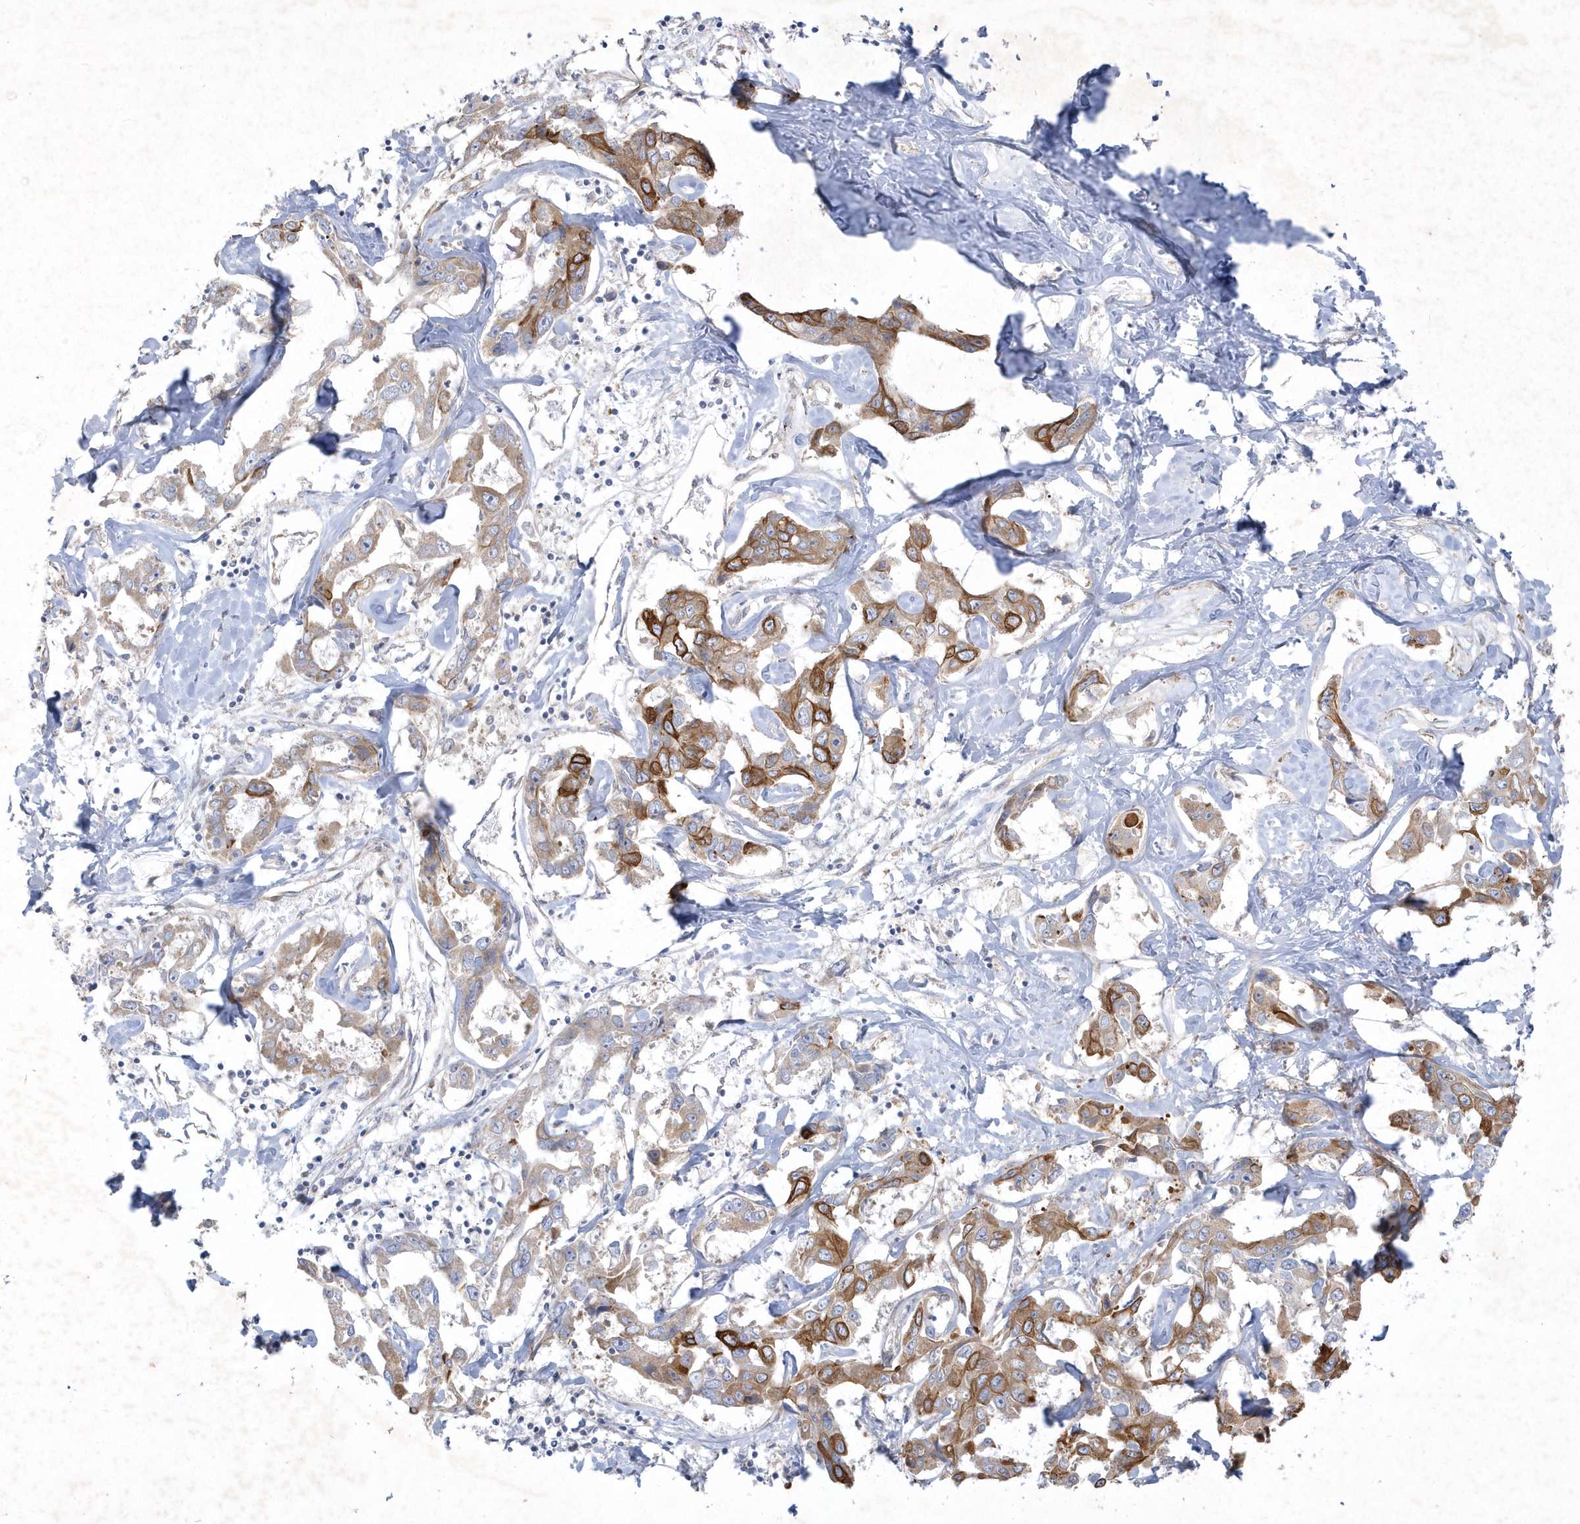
{"staining": {"intensity": "moderate", "quantity": "25%-75%", "location": "cytoplasmic/membranous"}, "tissue": "liver cancer", "cell_type": "Tumor cells", "image_type": "cancer", "snomed": [{"axis": "morphology", "description": "Cholangiocarcinoma"}, {"axis": "topography", "description": "Liver"}], "caption": "Moderate cytoplasmic/membranous expression is present in approximately 25%-75% of tumor cells in cholangiocarcinoma (liver). (brown staining indicates protein expression, while blue staining denotes nuclei).", "gene": "LARS1", "patient": {"sex": "male", "age": 59}}